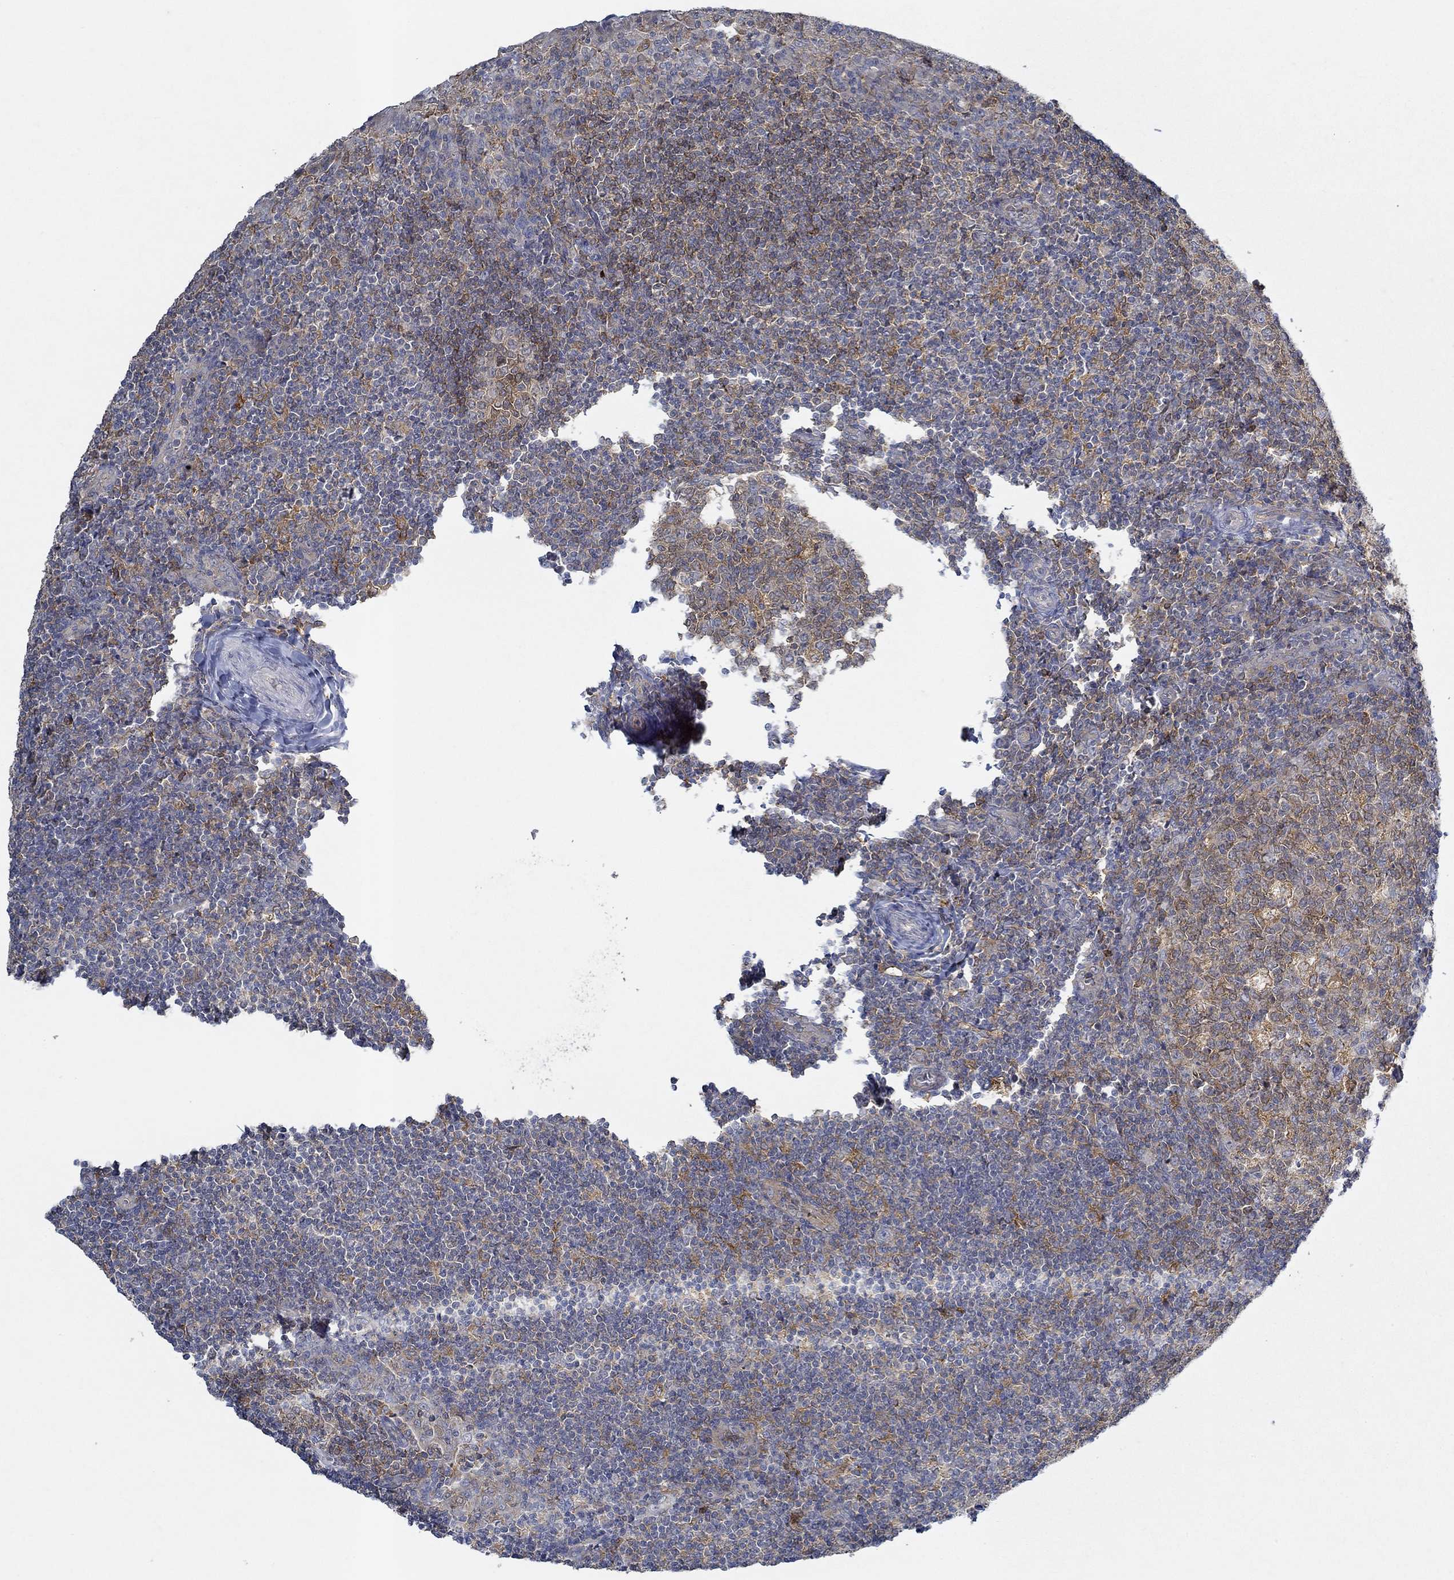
{"staining": {"intensity": "moderate", "quantity": "25%-75%", "location": "cytoplasmic/membranous"}, "tissue": "tonsil", "cell_type": "Germinal center cells", "image_type": "normal", "snomed": [{"axis": "morphology", "description": "Normal tissue, NOS"}, {"axis": "topography", "description": "Tonsil"}], "caption": "The immunohistochemical stain labels moderate cytoplasmic/membranous expression in germinal center cells of benign tonsil. (brown staining indicates protein expression, while blue staining denotes nuclei).", "gene": "MTHFR", "patient": {"sex": "female", "age": 13}}